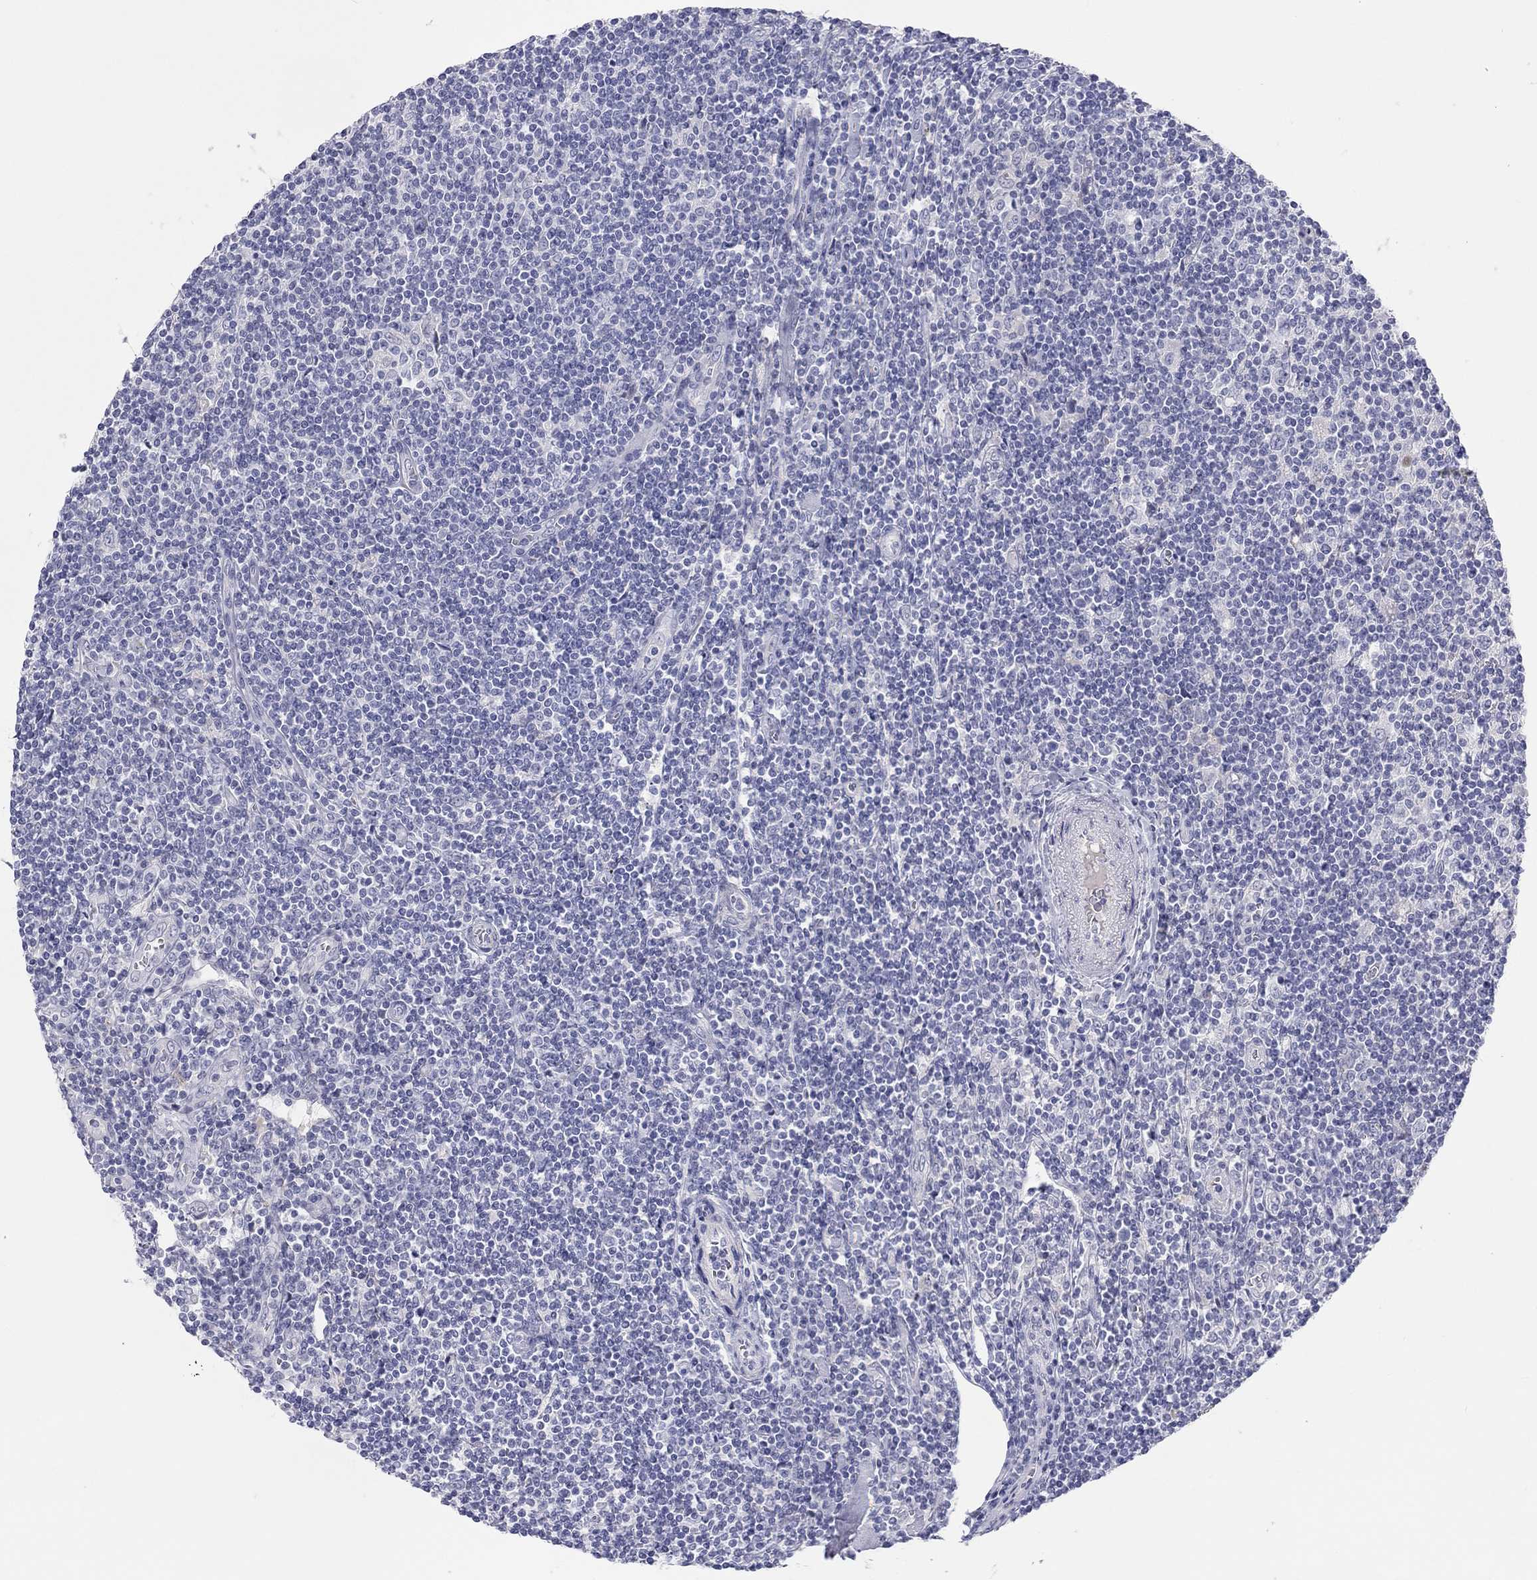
{"staining": {"intensity": "negative", "quantity": "none", "location": "none"}, "tissue": "lymphoma", "cell_type": "Tumor cells", "image_type": "cancer", "snomed": [{"axis": "morphology", "description": "Hodgkin's disease, NOS"}, {"axis": "topography", "description": "Lymph node"}], "caption": "Hodgkin's disease was stained to show a protein in brown. There is no significant expression in tumor cells.", "gene": "ST7L", "patient": {"sex": "male", "age": 40}}